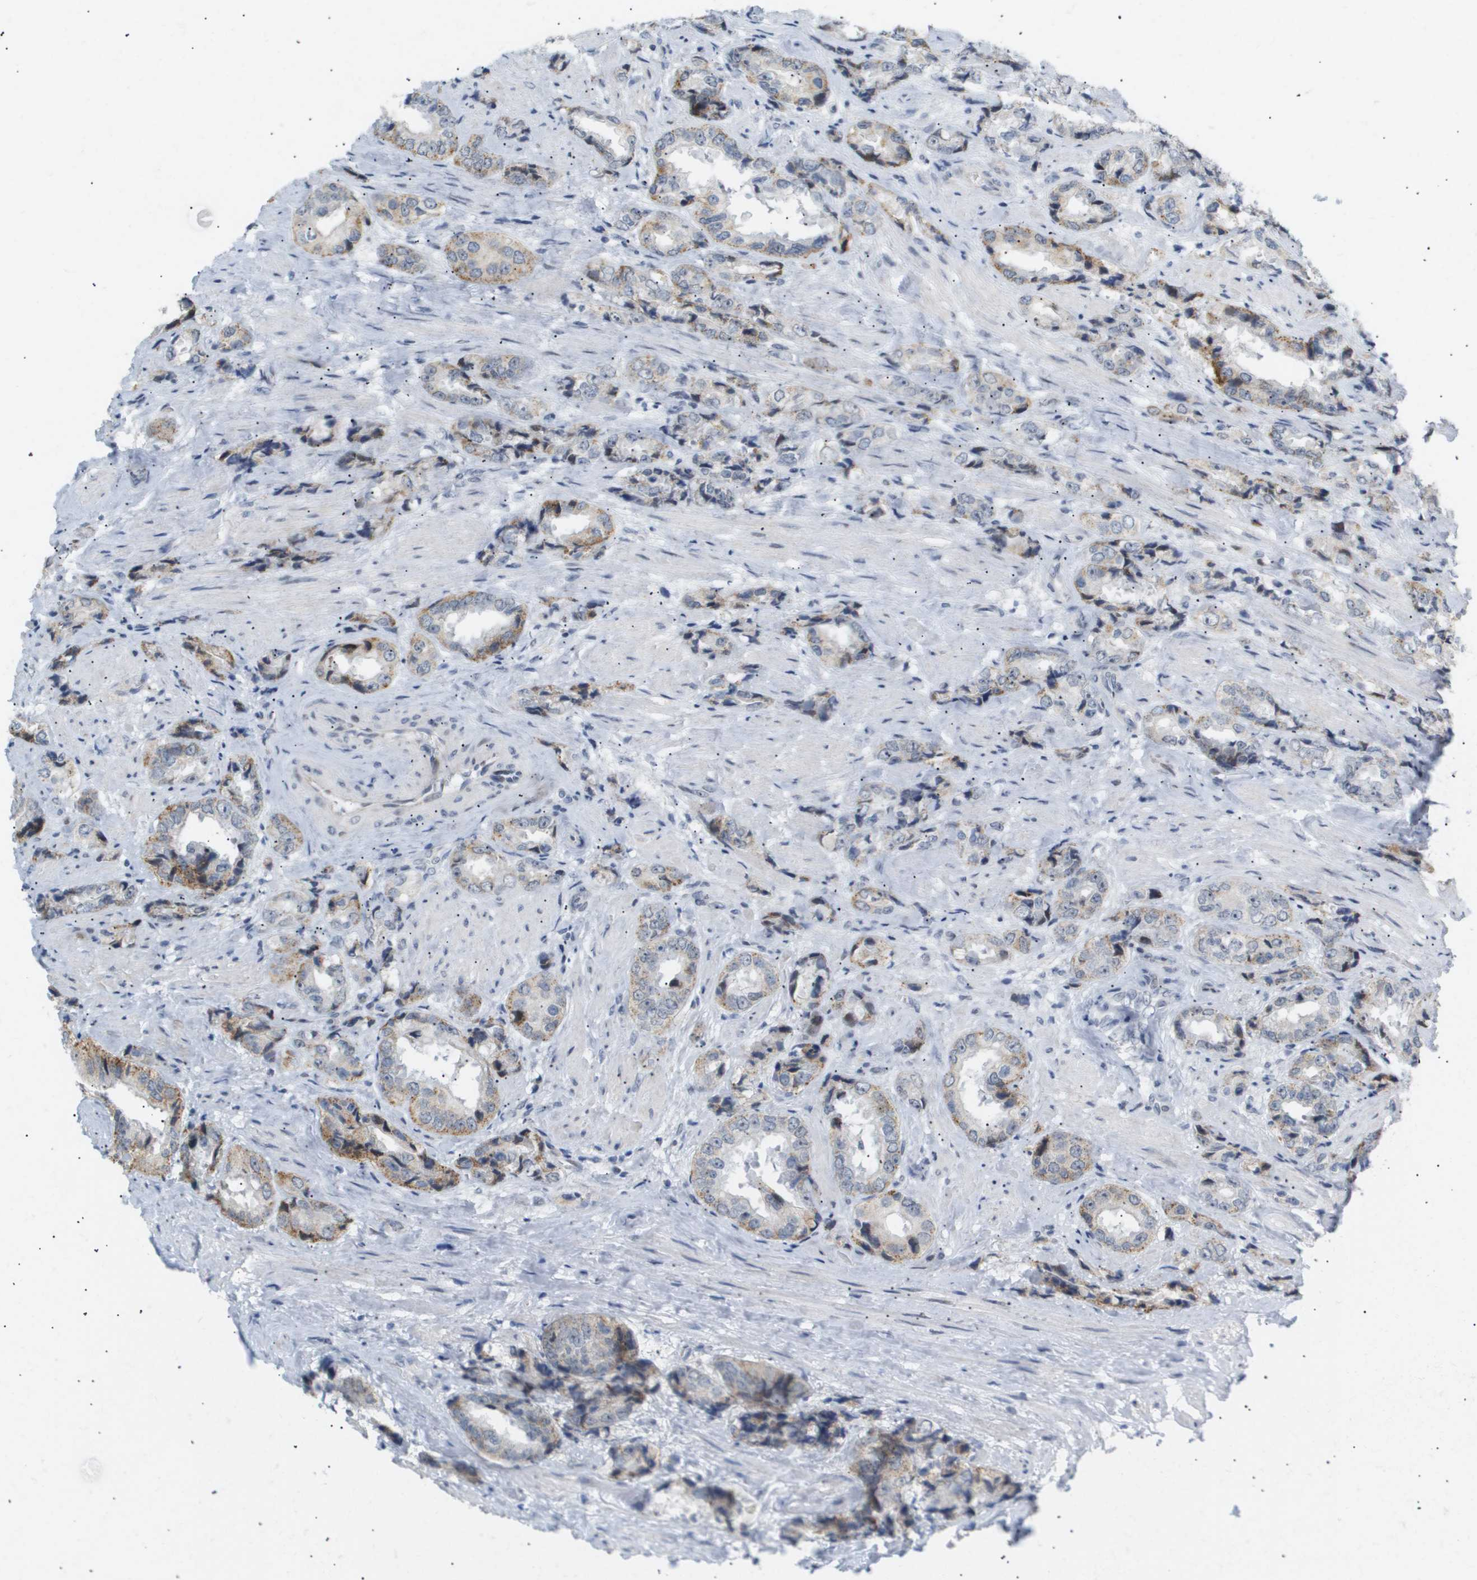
{"staining": {"intensity": "moderate", "quantity": "<25%", "location": "cytoplasmic/membranous"}, "tissue": "prostate cancer", "cell_type": "Tumor cells", "image_type": "cancer", "snomed": [{"axis": "morphology", "description": "Adenocarcinoma, High grade"}, {"axis": "topography", "description": "Prostate"}], "caption": "Immunohistochemistry of prostate cancer (adenocarcinoma (high-grade)) reveals low levels of moderate cytoplasmic/membranous positivity in approximately <25% of tumor cells. The protein is stained brown, and the nuclei are stained in blue (DAB IHC with brightfield microscopy, high magnification).", "gene": "PPARD", "patient": {"sex": "male", "age": 61}}